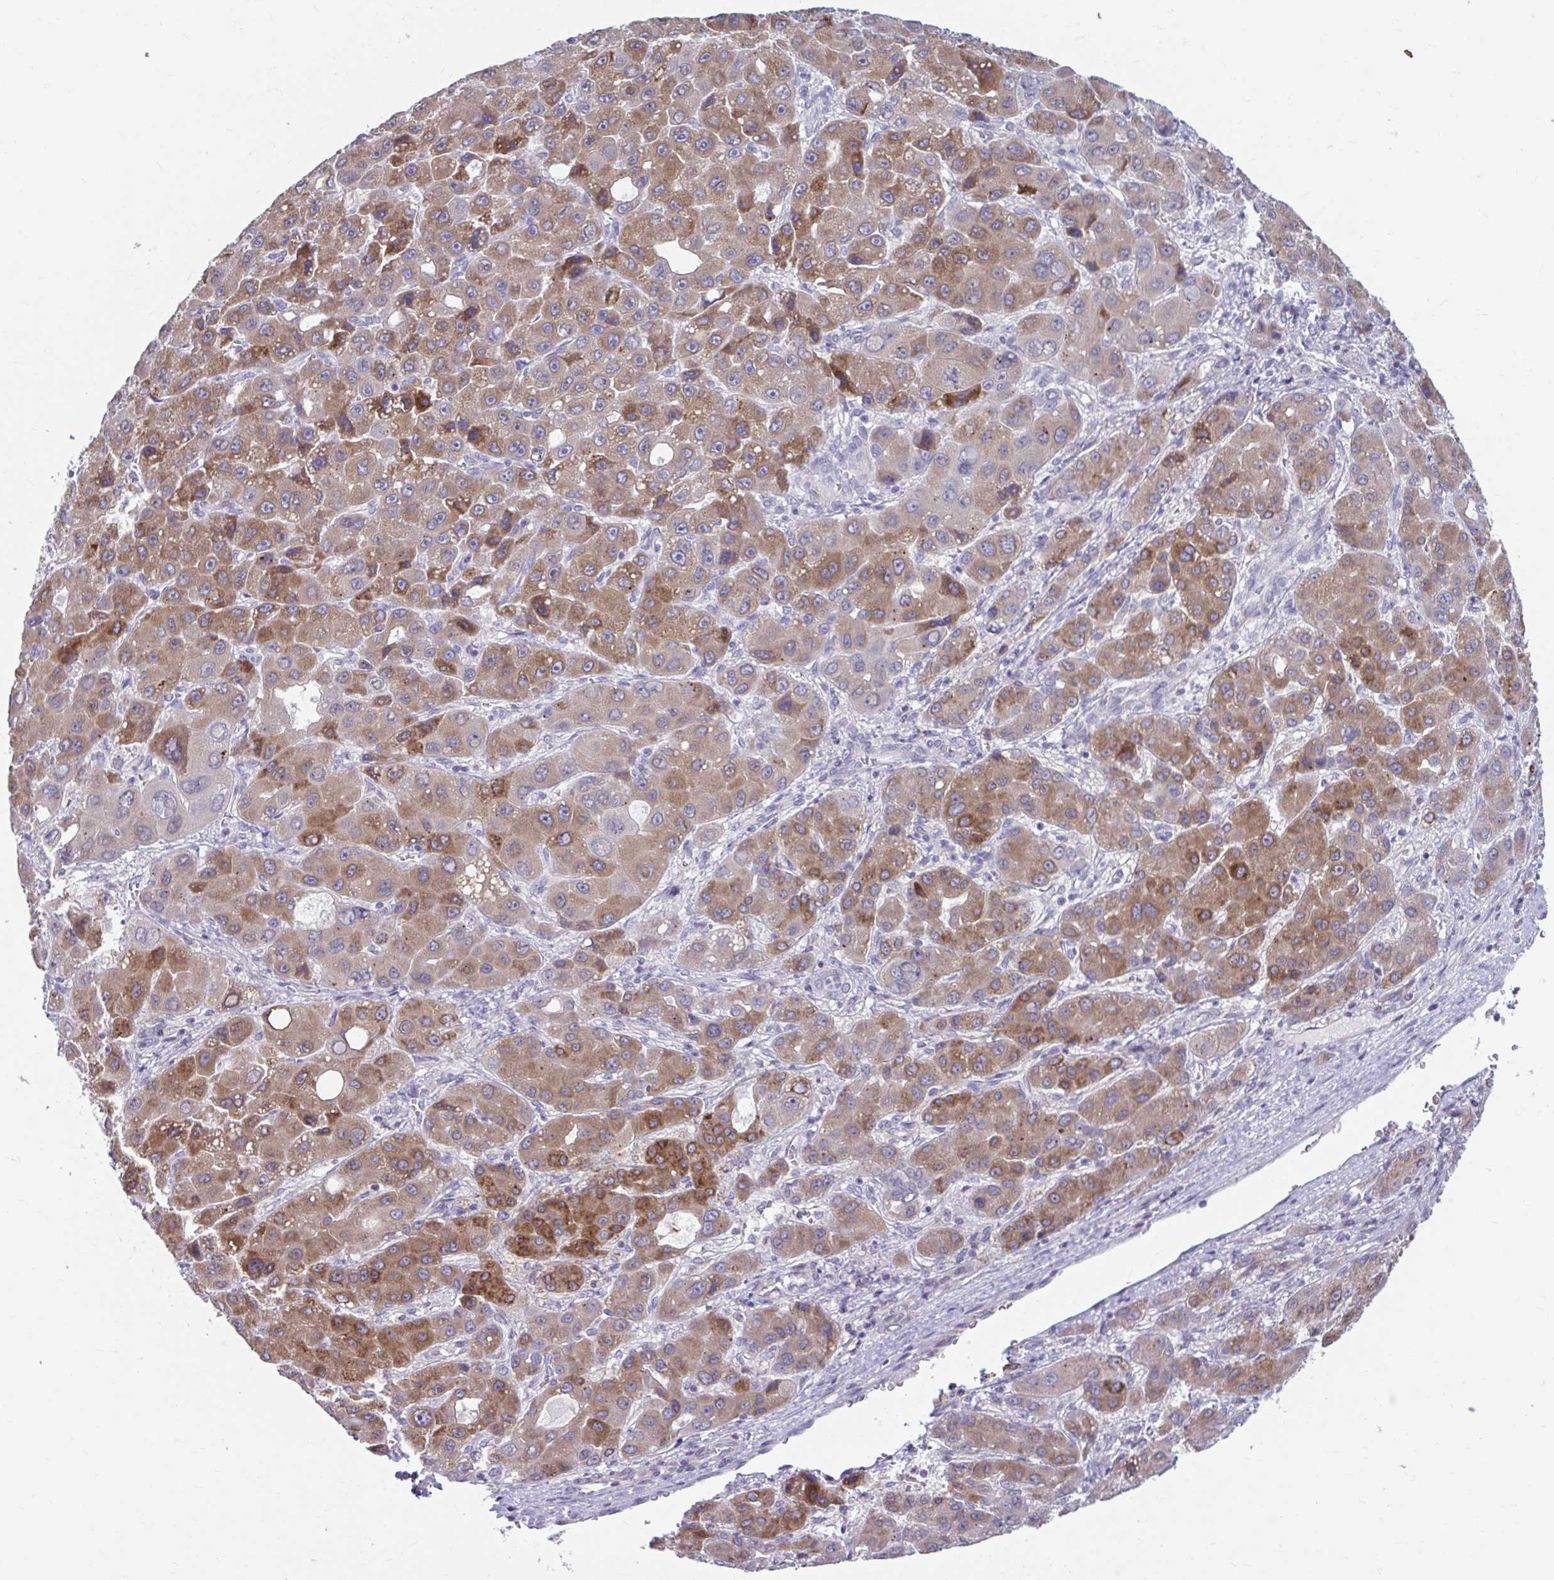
{"staining": {"intensity": "moderate", "quantity": ">75%", "location": "cytoplasmic/membranous"}, "tissue": "liver cancer", "cell_type": "Tumor cells", "image_type": "cancer", "snomed": [{"axis": "morphology", "description": "Carcinoma, Hepatocellular, NOS"}, {"axis": "topography", "description": "Liver"}], "caption": "Protein staining reveals moderate cytoplasmic/membranous staining in approximately >75% of tumor cells in hepatocellular carcinoma (liver). The staining was performed using DAB (3,3'-diaminobenzidine) to visualize the protein expression in brown, while the nuclei were stained in blue with hematoxylin (Magnification: 20x).", "gene": "MSMO1", "patient": {"sex": "male", "age": 55}}